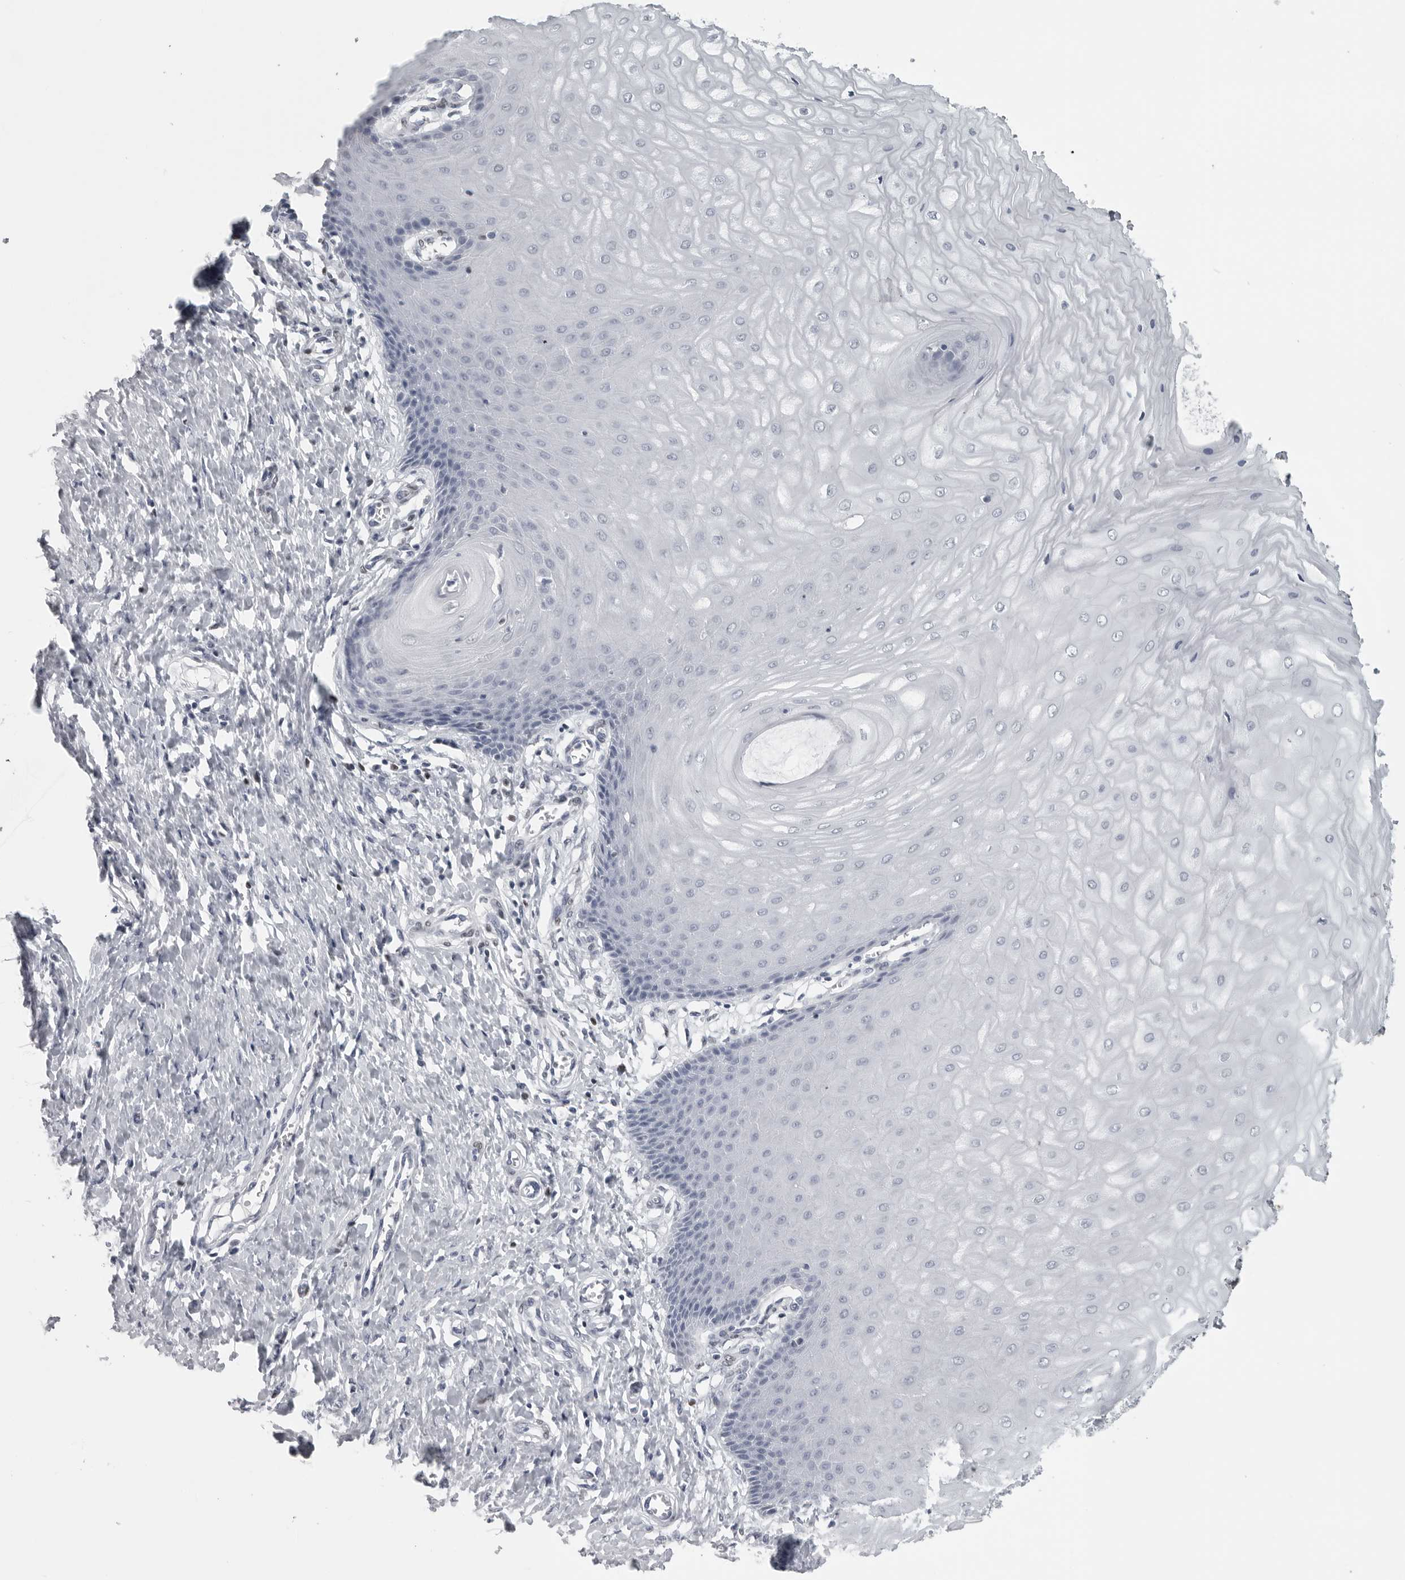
{"staining": {"intensity": "negative", "quantity": "none", "location": "none"}, "tissue": "cervix", "cell_type": "Glandular cells", "image_type": "normal", "snomed": [{"axis": "morphology", "description": "Normal tissue, NOS"}, {"axis": "topography", "description": "Cervix"}], "caption": "An immunohistochemistry (IHC) photomicrograph of benign cervix is shown. There is no staining in glandular cells of cervix.", "gene": "SATB2", "patient": {"sex": "female", "age": 55}}